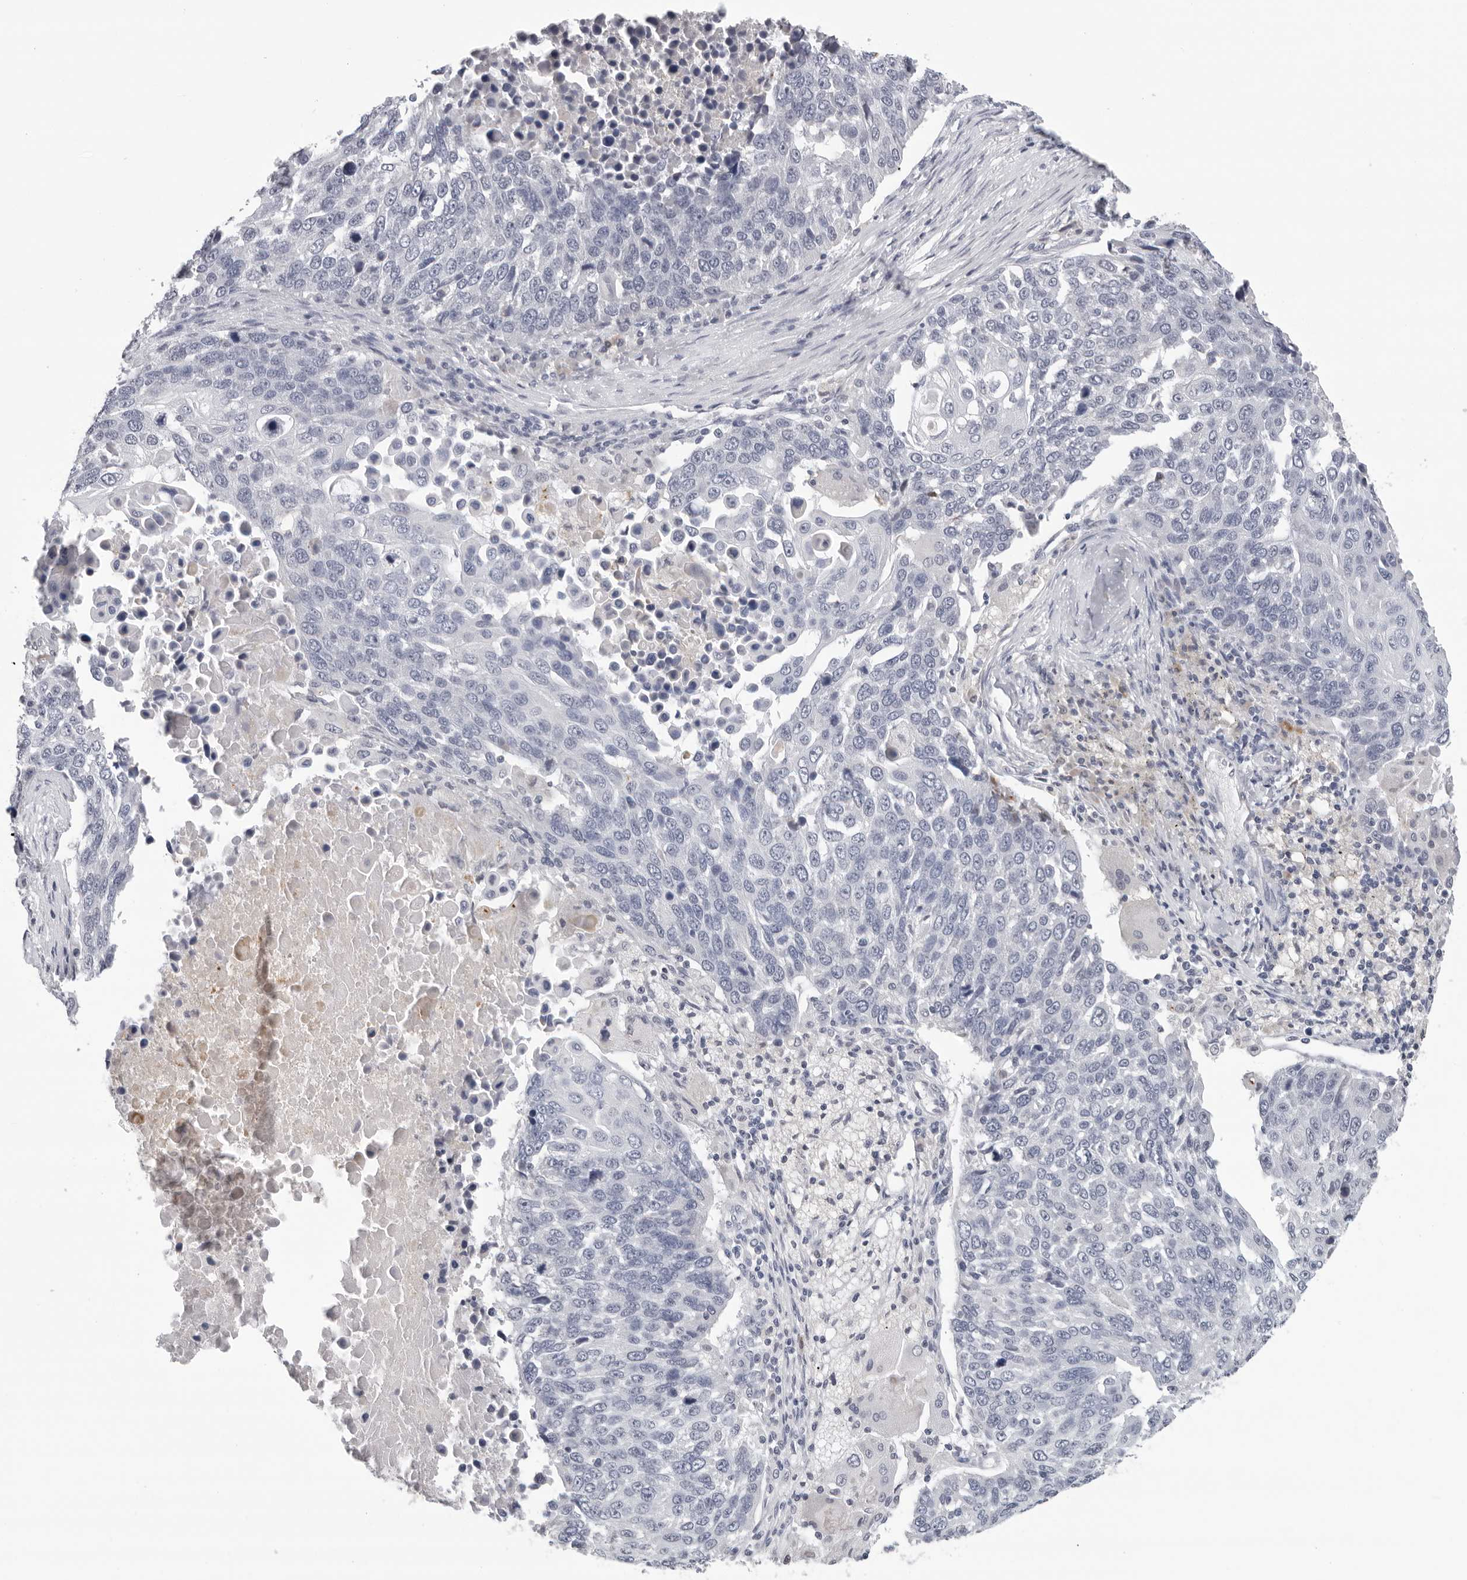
{"staining": {"intensity": "negative", "quantity": "none", "location": "none"}, "tissue": "lung cancer", "cell_type": "Tumor cells", "image_type": "cancer", "snomed": [{"axis": "morphology", "description": "Squamous cell carcinoma, NOS"}, {"axis": "topography", "description": "Lung"}], "caption": "The image shows no staining of tumor cells in lung squamous cell carcinoma.", "gene": "ZNF502", "patient": {"sex": "male", "age": 66}}